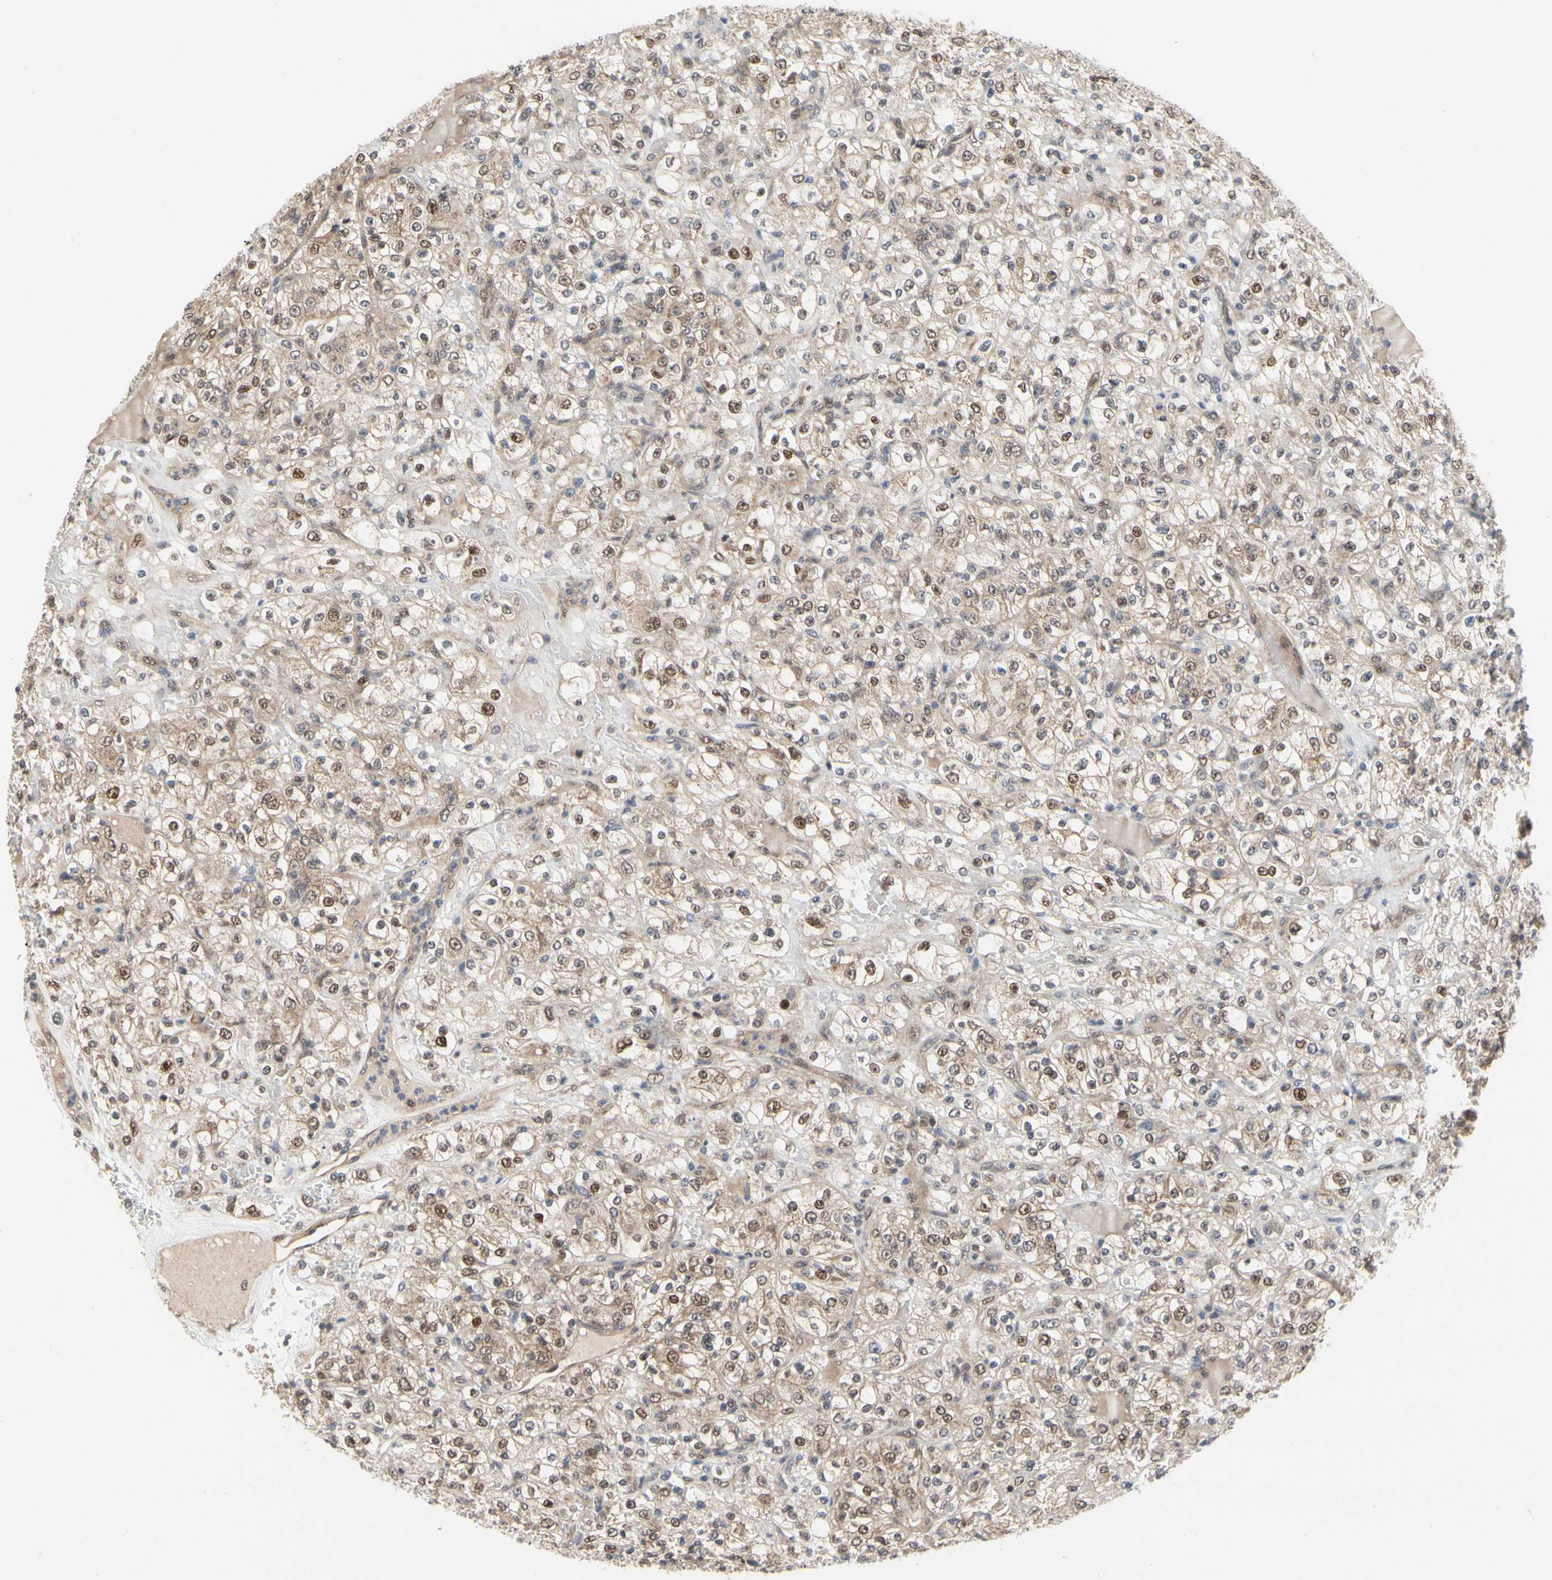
{"staining": {"intensity": "weak", "quantity": ">75%", "location": "cytoplasmic/membranous"}, "tissue": "renal cancer", "cell_type": "Tumor cells", "image_type": "cancer", "snomed": [{"axis": "morphology", "description": "Normal tissue, NOS"}, {"axis": "morphology", "description": "Adenocarcinoma, NOS"}, {"axis": "topography", "description": "Kidney"}], "caption": "An IHC image of neoplastic tissue is shown. Protein staining in brown shows weak cytoplasmic/membranous positivity in renal adenocarcinoma within tumor cells. (brown staining indicates protein expression, while blue staining denotes nuclei).", "gene": "CDK5", "patient": {"sex": "female", "age": 72}}